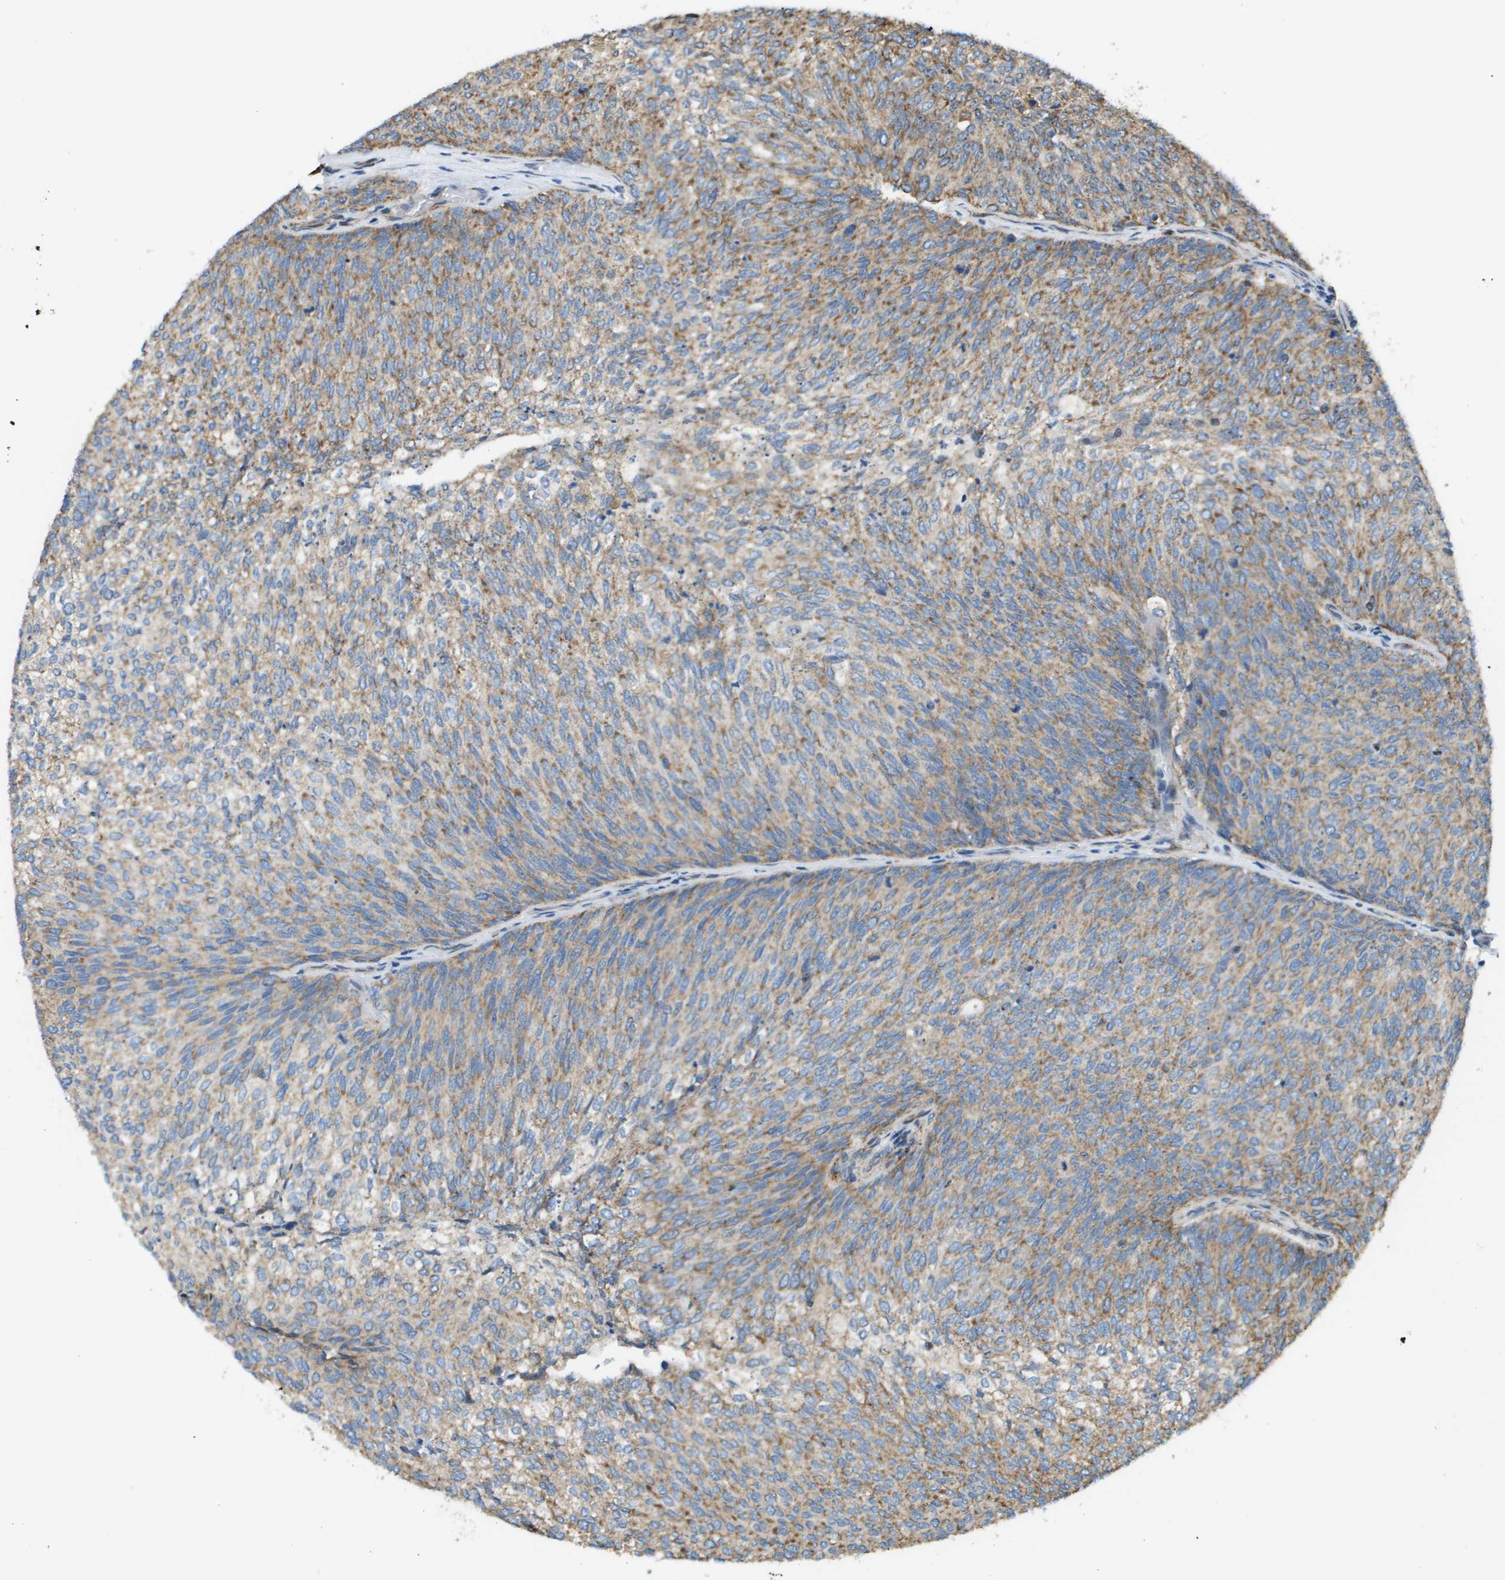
{"staining": {"intensity": "moderate", "quantity": ">75%", "location": "cytoplasmic/membranous"}, "tissue": "urothelial cancer", "cell_type": "Tumor cells", "image_type": "cancer", "snomed": [{"axis": "morphology", "description": "Urothelial carcinoma, Low grade"}, {"axis": "topography", "description": "Urinary bladder"}], "caption": "Human low-grade urothelial carcinoma stained for a protein (brown) exhibits moderate cytoplasmic/membranous positive expression in approximately >75% of tumor cells.", "gene": "NRK", "patient": {"sex": "female", "age": 79}}